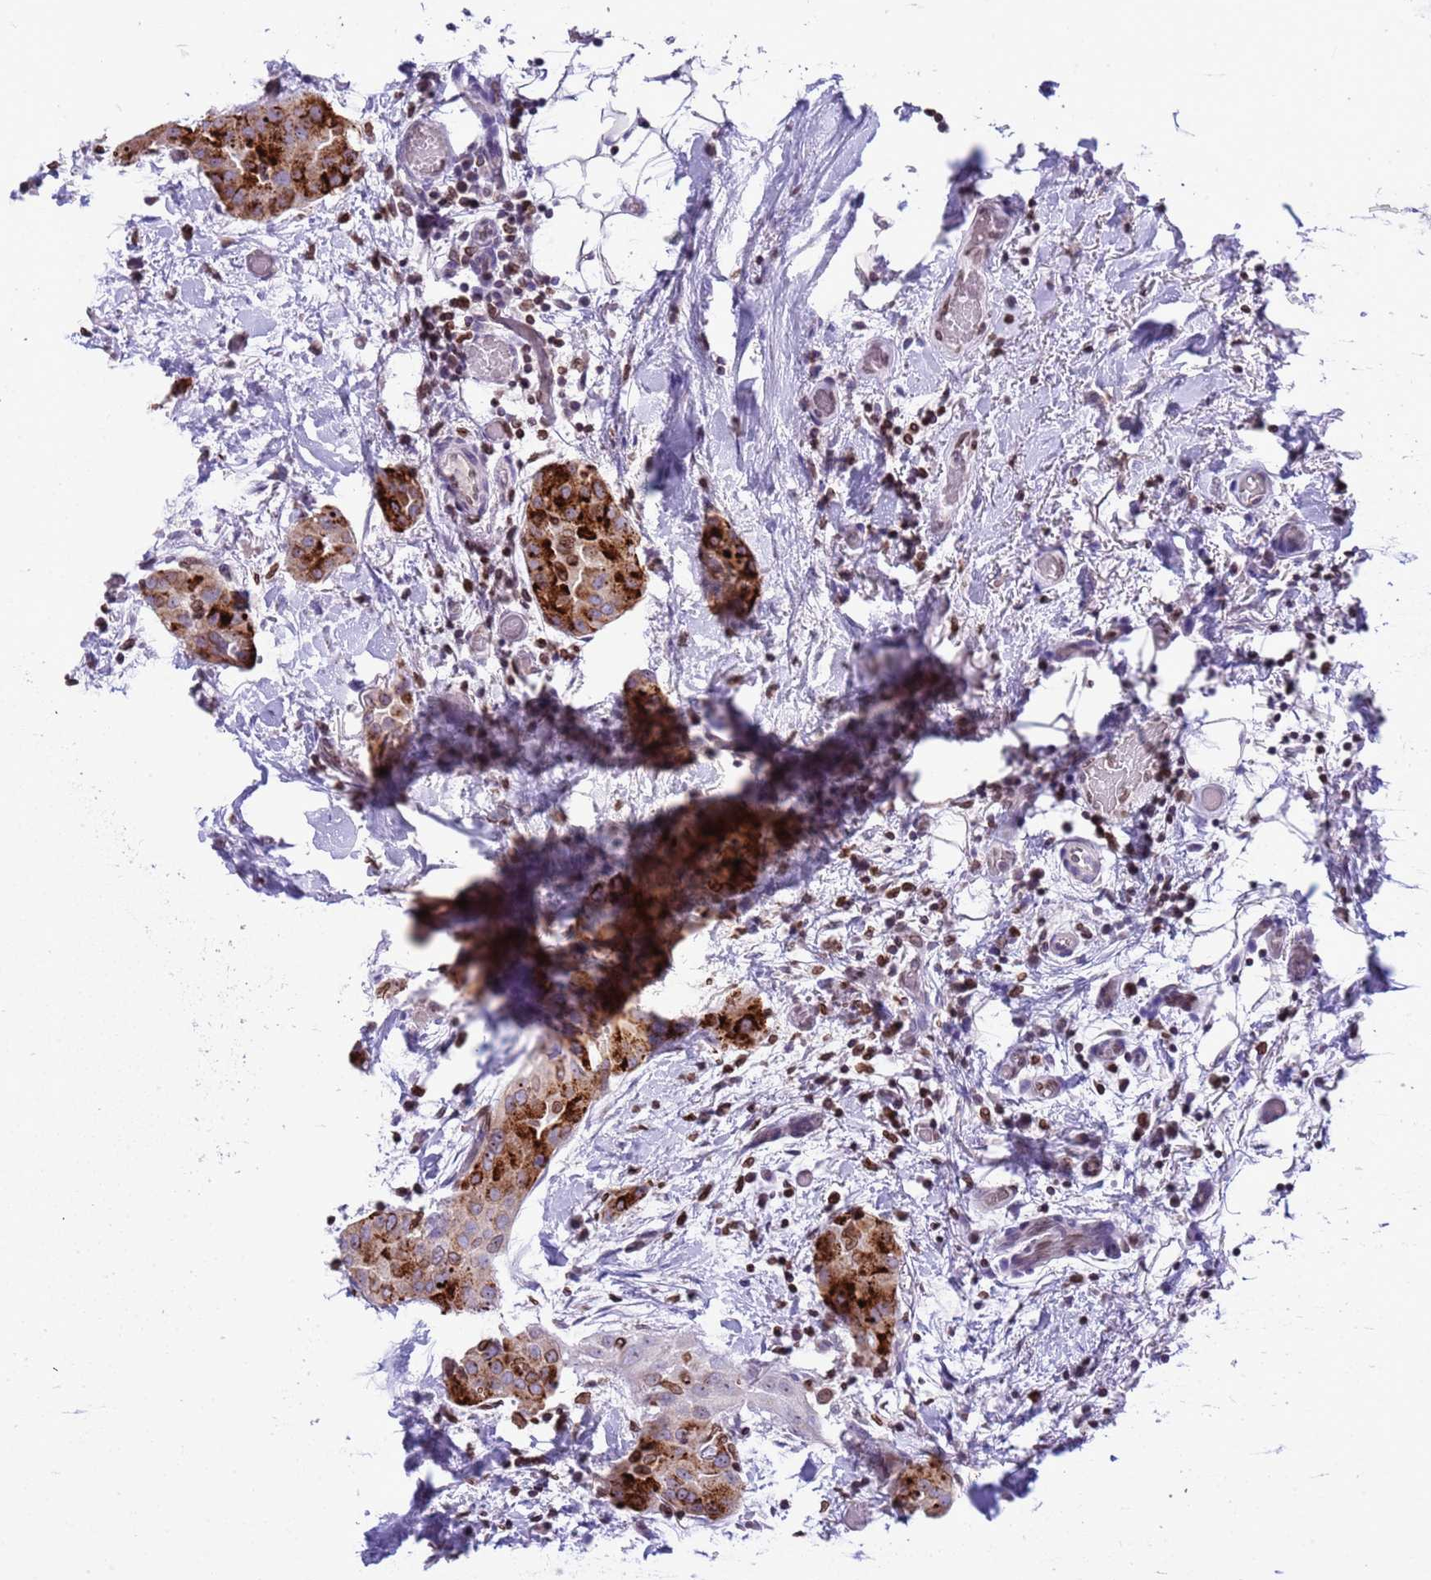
{"staining": {"intensity": "strong", "quantity": ">75%", "location": "cytoplasmic/membranous"}, "tissue": "thyroid cancer", "cell_type": "Tumor cells", "image_type": "cancer", "snomed": [{"axis": "morphology", "description": "Papillary adenocarcinoma, NOS"}, {"axis": "topography", "description": "Thyroid gland"}], "caption": "High-magnification brightfield microscopy of thyroid cancer stained with DAB (brown) and counterstained with hematoxylin (blue). tumor cells exhibit strong cytoplasmic/membranous positivity is seen in approximately>75% of cells.", "gene": "DHX37", "patient": {"sex": "male", "age": 33}}